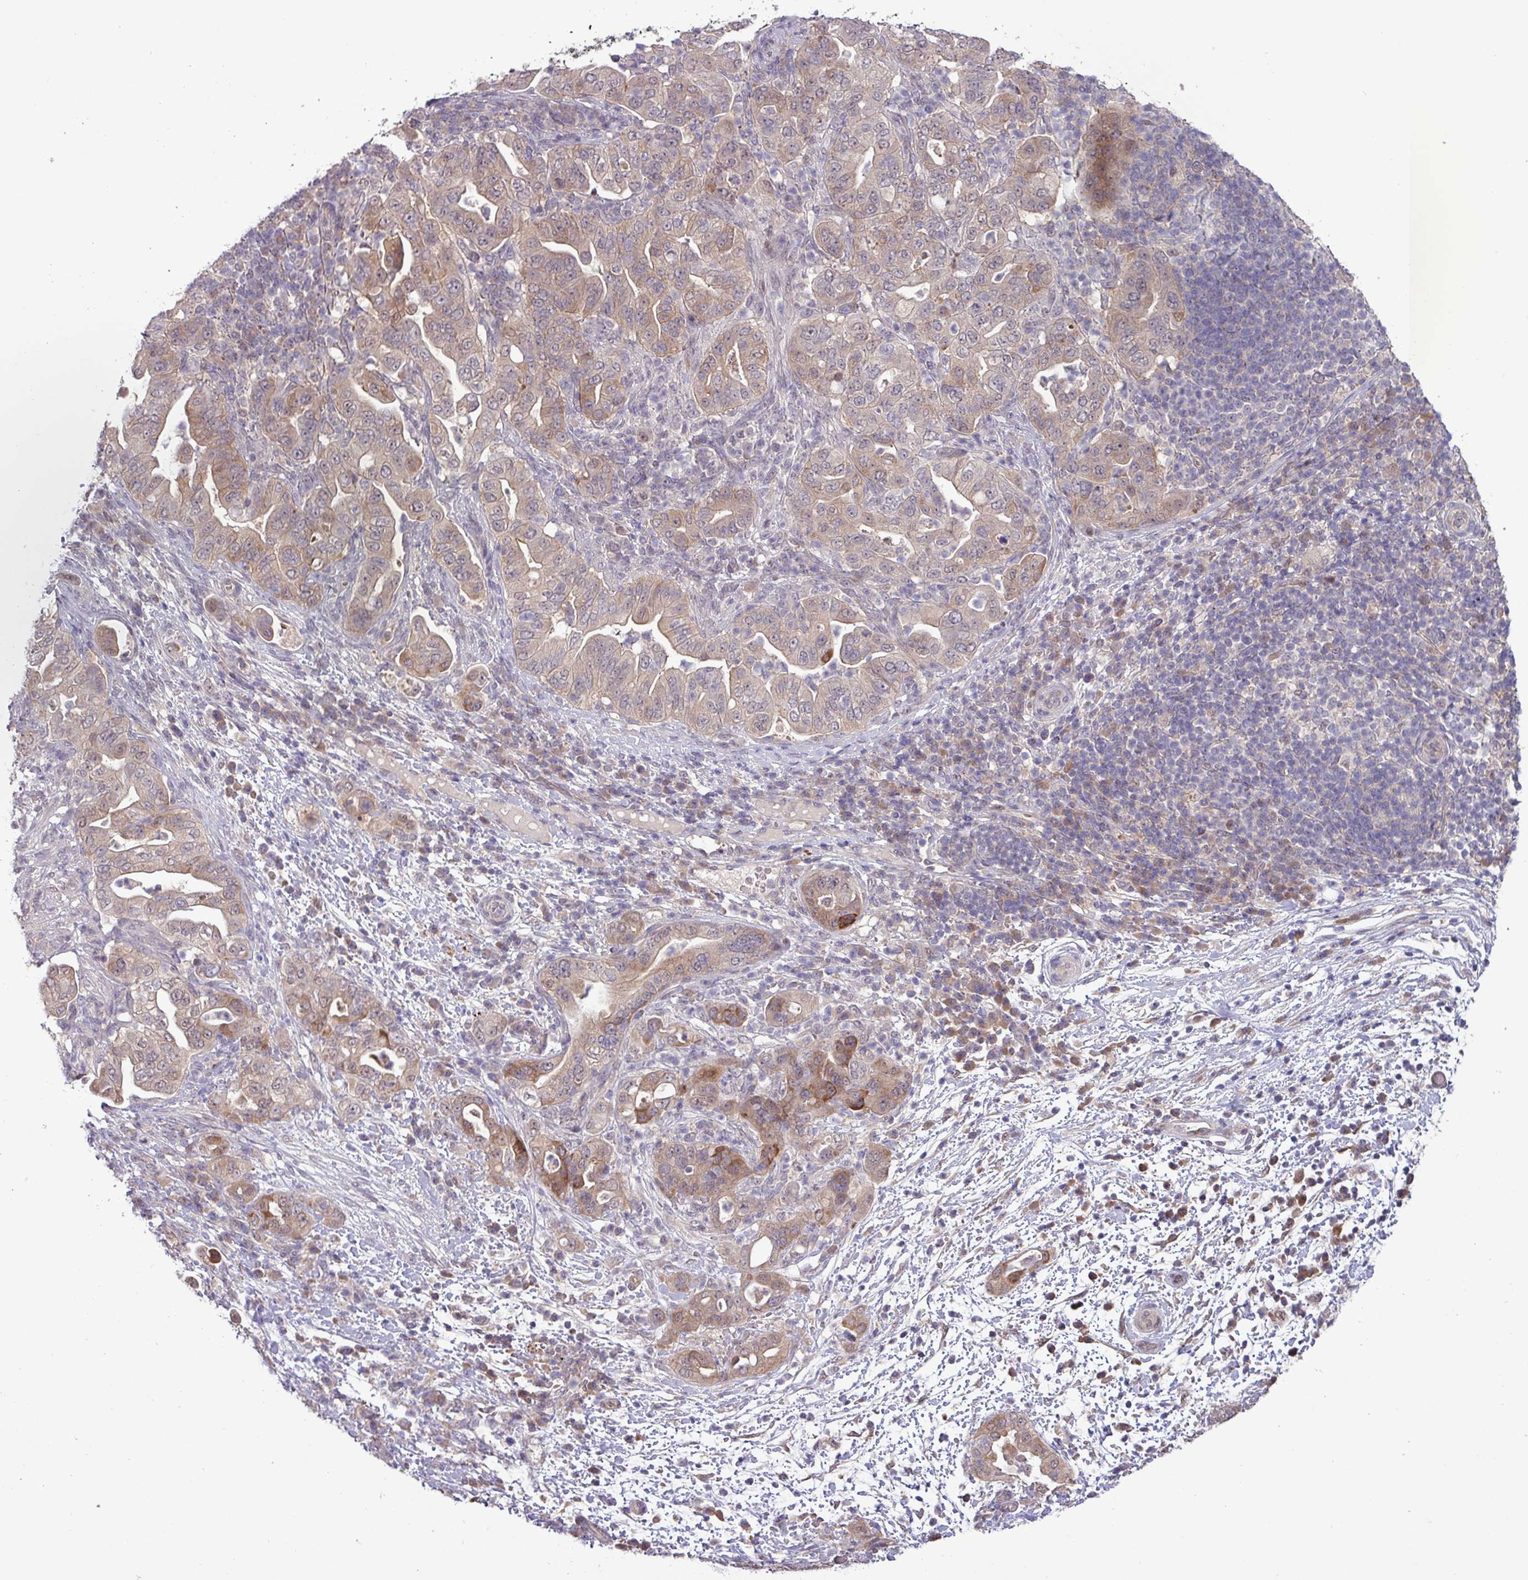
{"staining": {"intensity": "weak", "quantity": ">75%", "location": "cytoplasmic/membranous"}, "tissue": "pancreatic cancer", "cell_type": "Tumor cells", "image_type": "cancer", "snomed": [{"axis": "morphology", "description": "Normal tissue, NOS"}, {"axis": "morphology", "description": "Adenocarcinoma, NOS"}, {"axis": "topography", "description": "Lymph node"}, {"axis": "topography", "description": "Pancreas"}], "caption": "Protein staining of pancreatic cancer (adenocarcinoma) tissue shows weak cytoplasmic/membranous positivity in about >75% of tumor cells.", "gene": "RIPPLY1", "patient": {"sex": "female", "age": 67}}